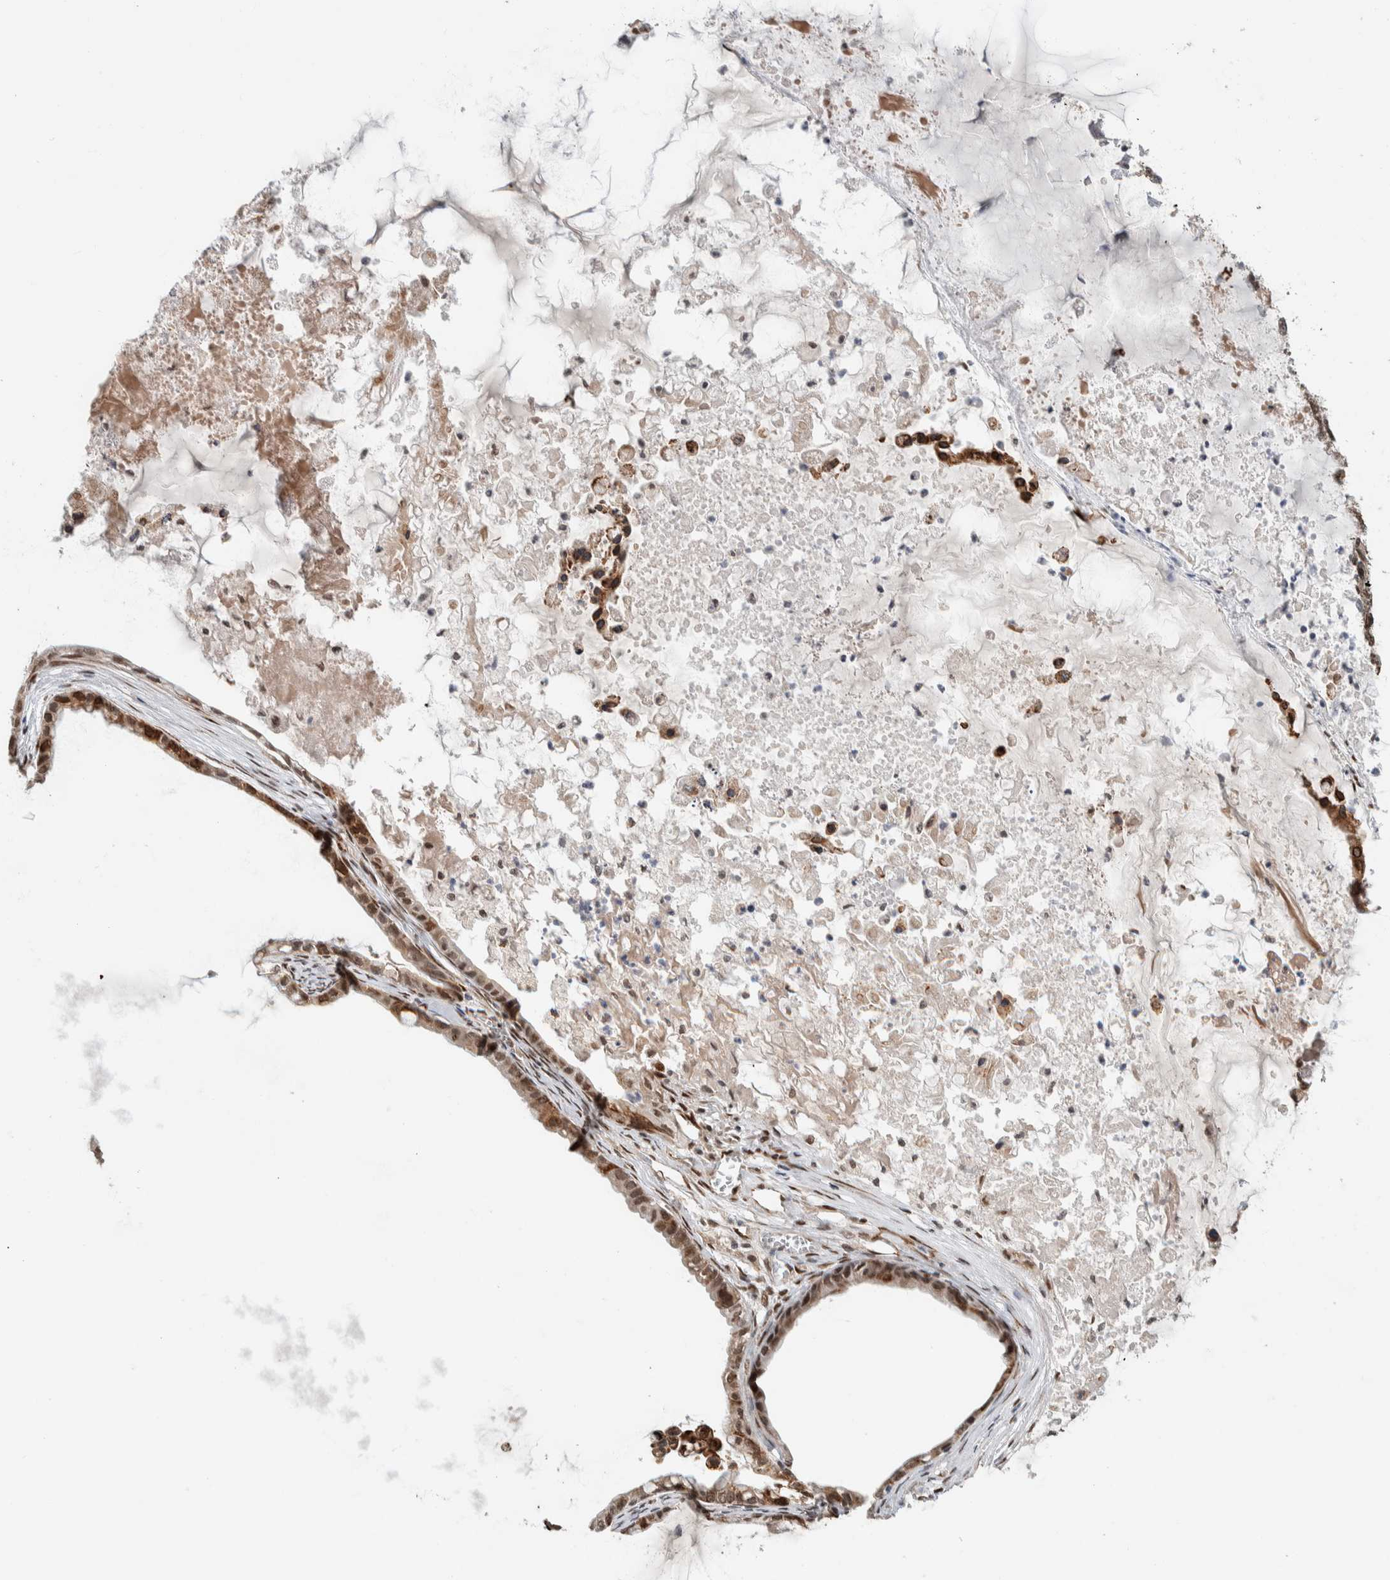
{"staining": {"intensity": "moderate", "quantity": ">75%", "location": "cytoplasmic/membranous,nuclear"}, "tissue": "ovarian cancer", "cell_type": "Tumor cells", "image_type": "cancer", "snomed": [{"axis": "morphology", "description": "Cystadenocarcinoma, mucinous, NOS"}, {"axis": "topography", "description": "Ovary"}], "caption": "Moderate cytoplasmic/membranous and nuclear positivity for a protein is appreciated in about >75% of tumor cells of mucinous cystadenocarcinoma (ovarian) using immunohistochemistry (IHC).", "gene": "TNRC18", "patient": {"sex": "female", "age": 80}}